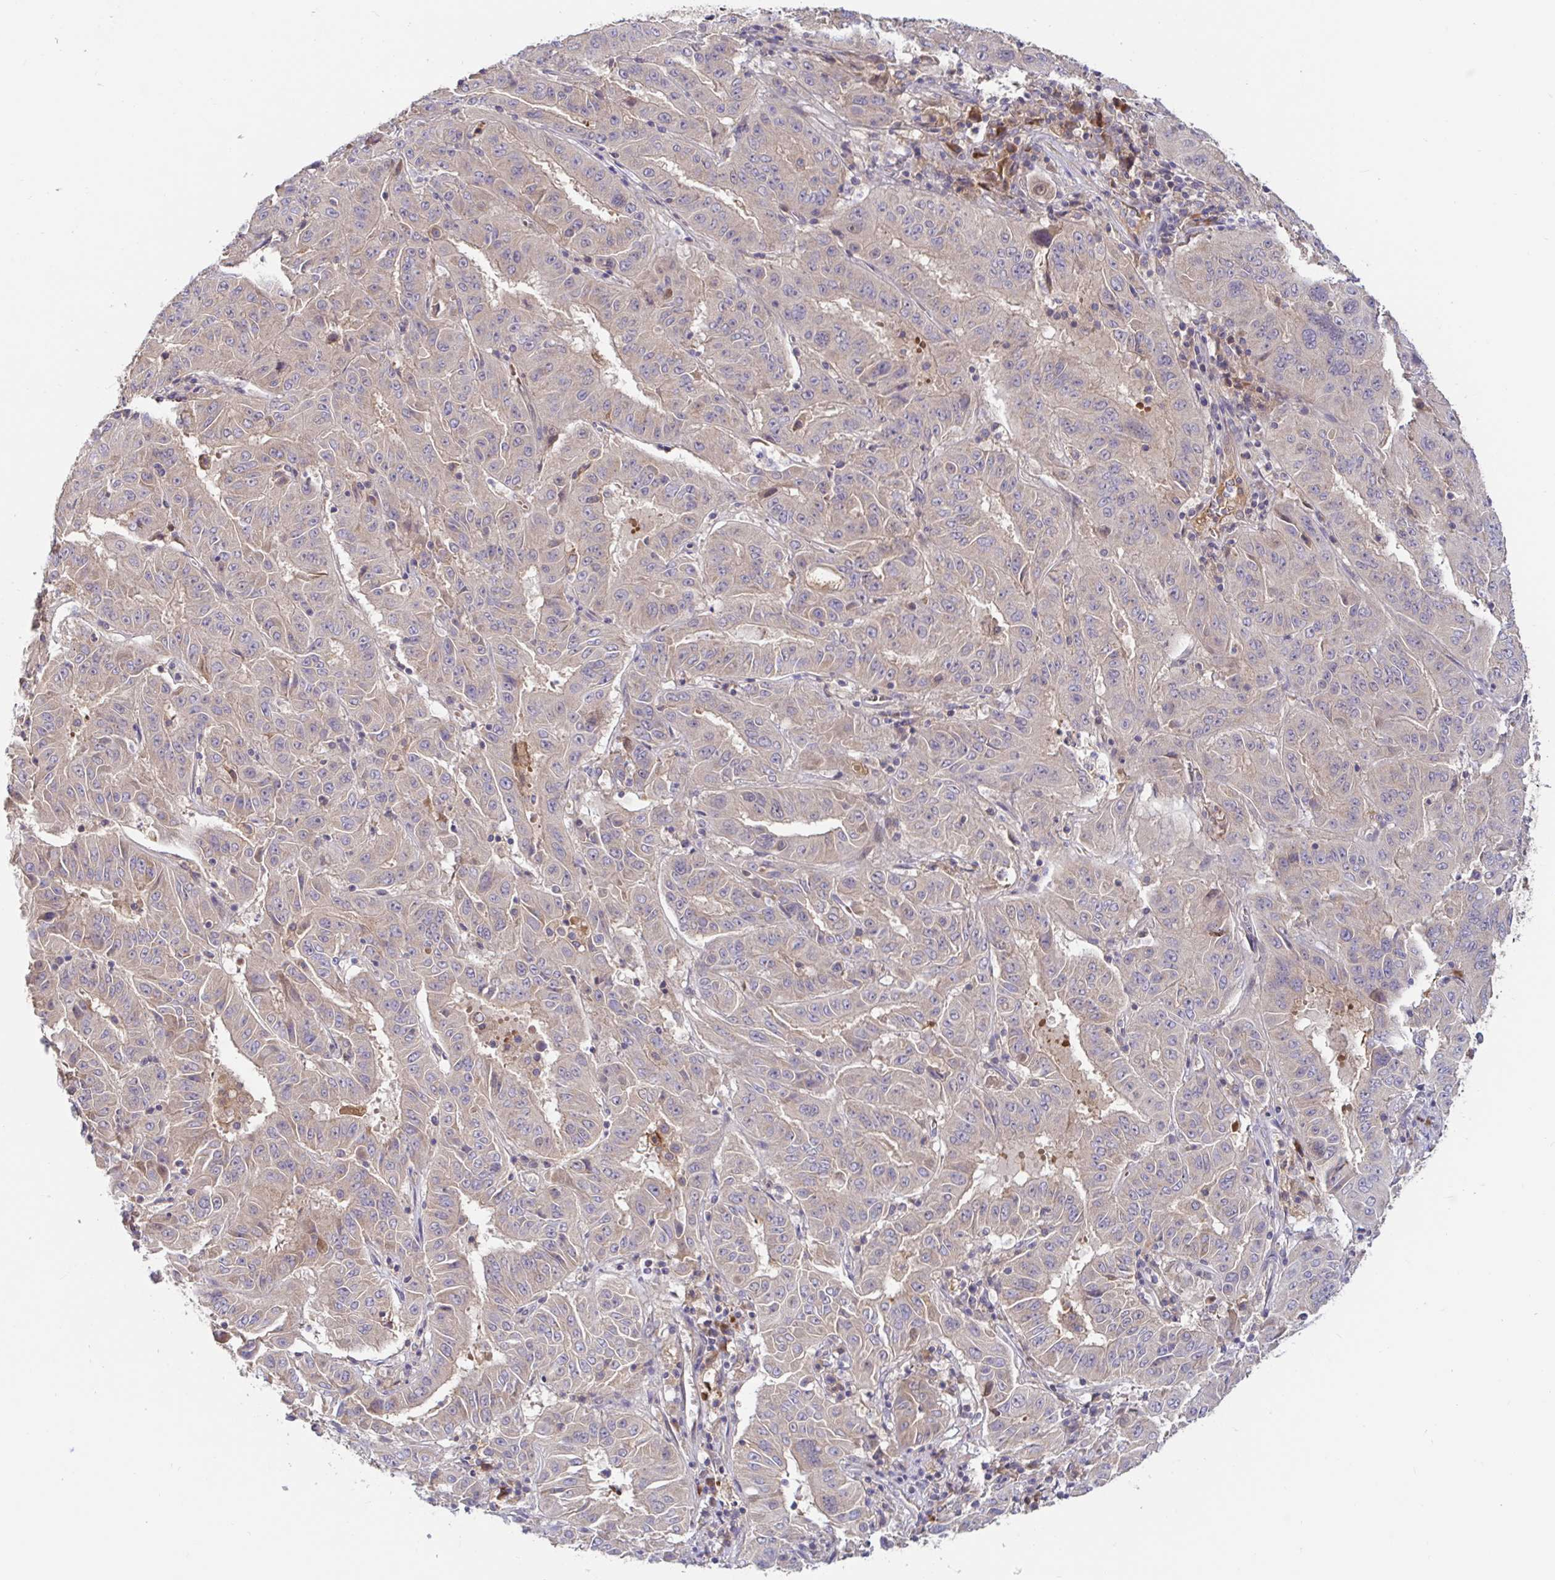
{"staining": {"intensity": "weak", "quantity": "25%-75%", "location": "cytoplasmic/membranous"}, "tissue": "pancreatic cancer", "cell_type": "Tumor cells", "image_type": "cancer", "snomed": [{"axis": "morphology", "description": "Adenocarcinoma, NOS"}, {"axis": "topography", "description": "Pancreas"}], "caption": "Pancreatic cancer stained for a protein (brown) displays weak cytoplasmic/membranous positive positivity in about 25%-75% of tumor cells.", "gene": "LARP1", "patient": {"sex": "male", "age": 63}}